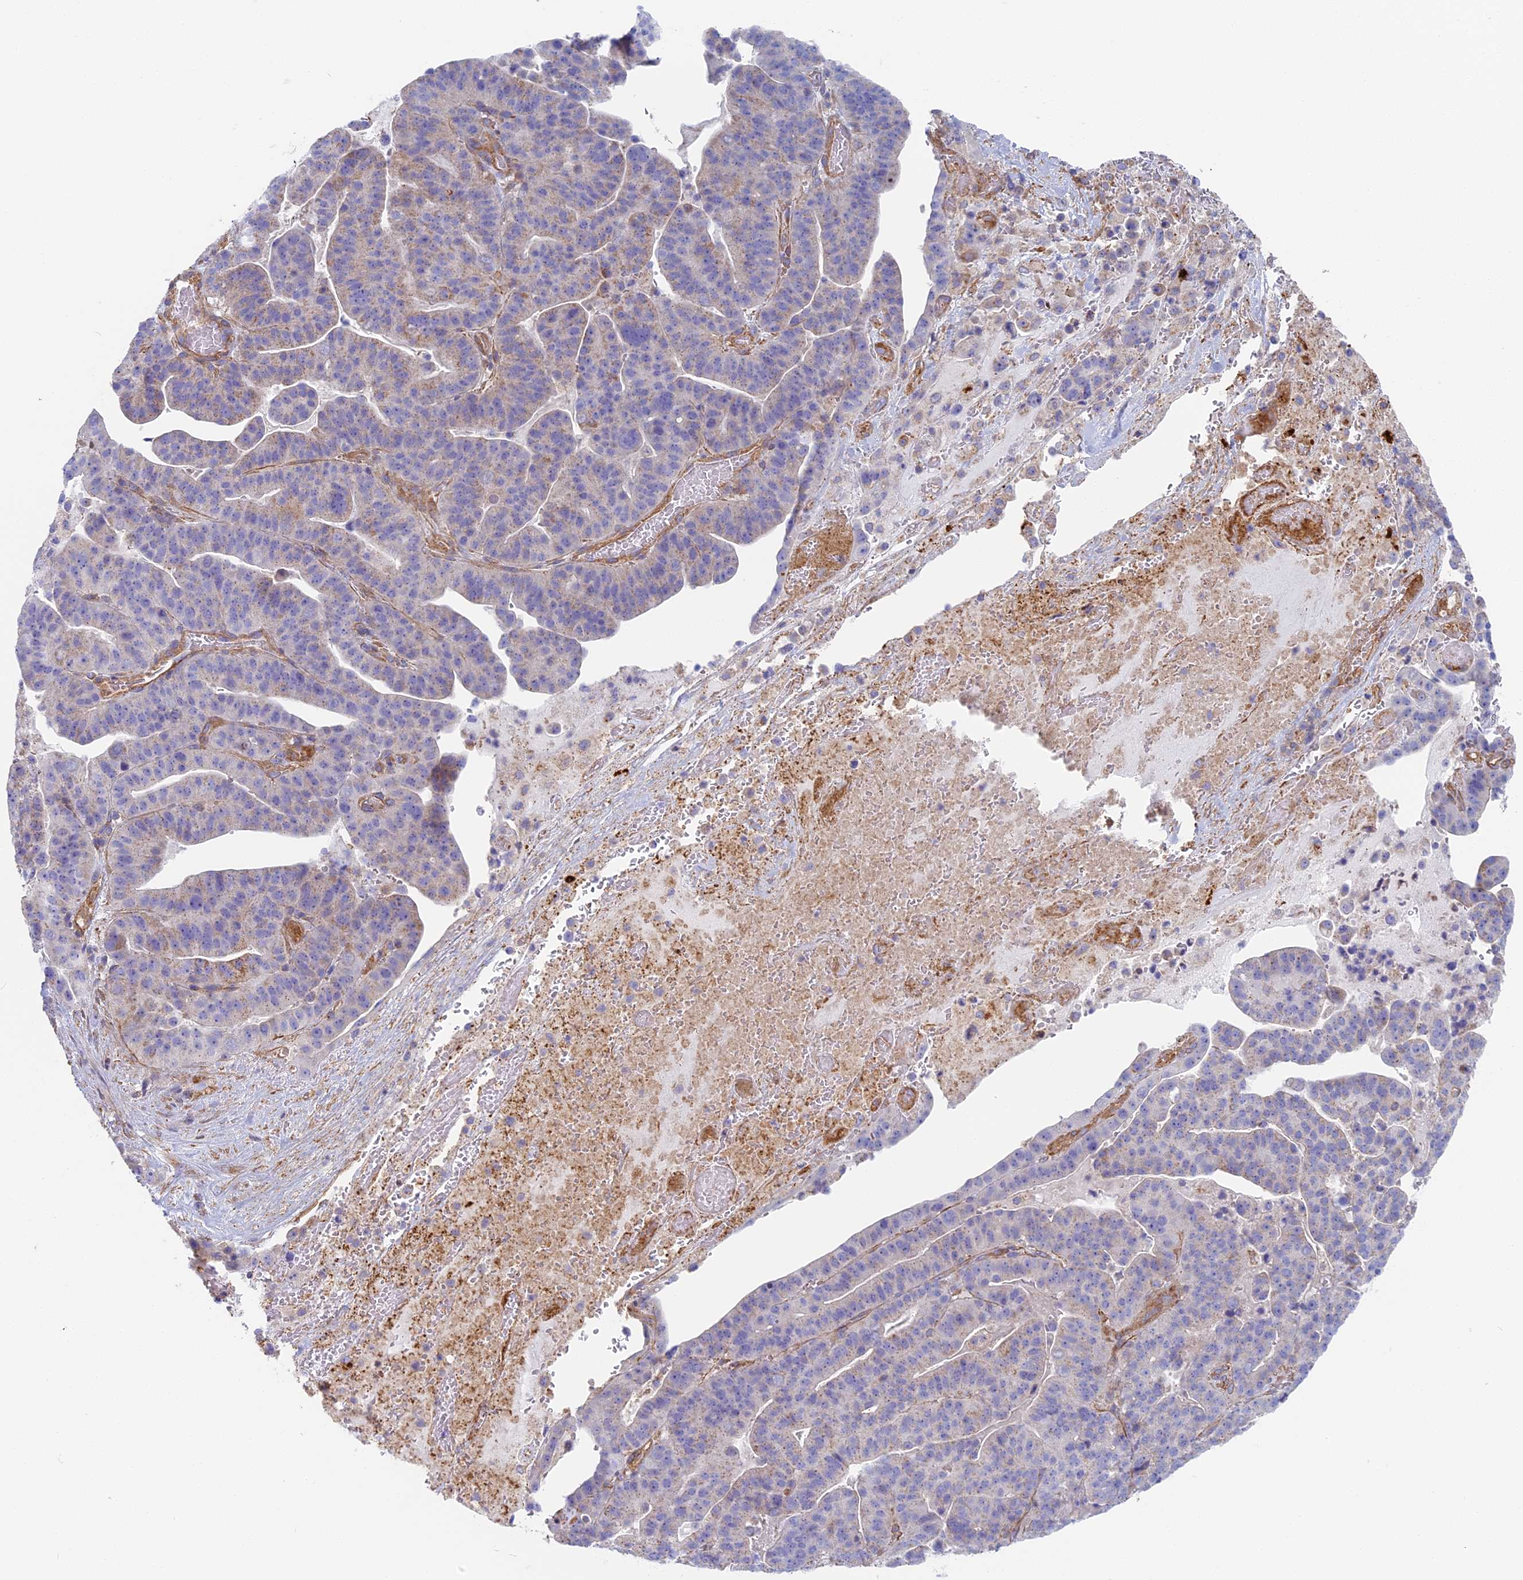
{"staining": {"intensity": "negative", "quantity": "none", "location": "none"}, "tissue": "stomach cancer", "cell_type": "Tumor cells", "image_type": "cancer", "snomed": [{"axis": "morphology", "description": "Adenocarcinoma, NOS"}, {"axis": "topography", "description": "Stomach"}], "caption": "An immunohistochemistry (IHC) histopathology image of stomach cancer is shown. There is no staining in tumor cells of stomach cancer.", "gene": "DDA1", "patient": {"sex": "male", "age": 48}}